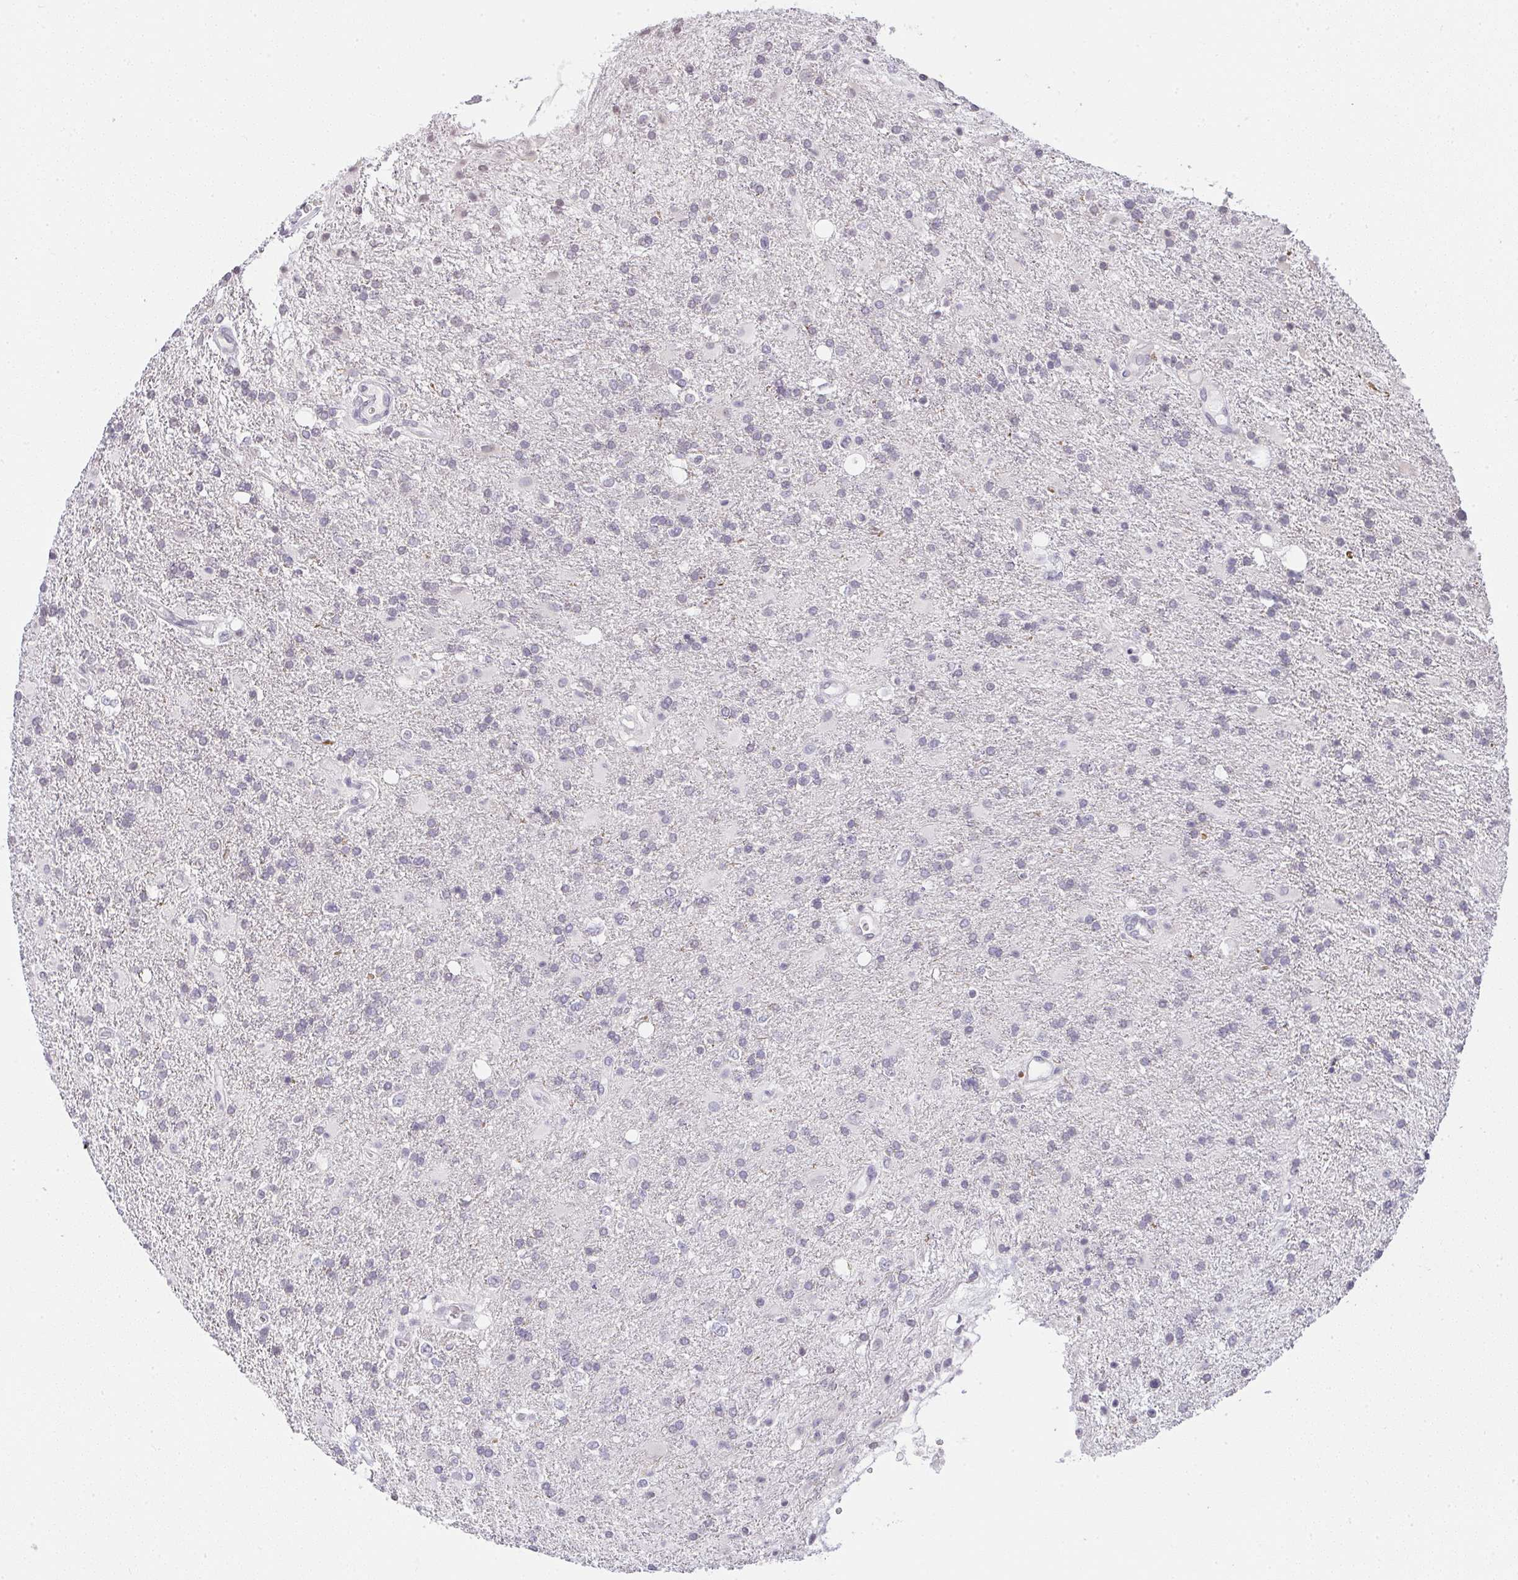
{"staining": {"intensity": "negative", "quantity": "none", "location": "none"}, "tissue": "glioma", "cell_type": "Tumor cells", "image_type": "cancer", "snomed": [{"axis": "morphology", "description": "Glioma, malignant, High grade"}, {"axis": "topography", "description": "Brain"}], "caption": "A high-resolution image shows immunohistochemistry staining of glioma, which demonstrates no significant positivity in tumor cells.", "gene": "CACNA1S", "patient": {"sex": "male", "age": 56}}